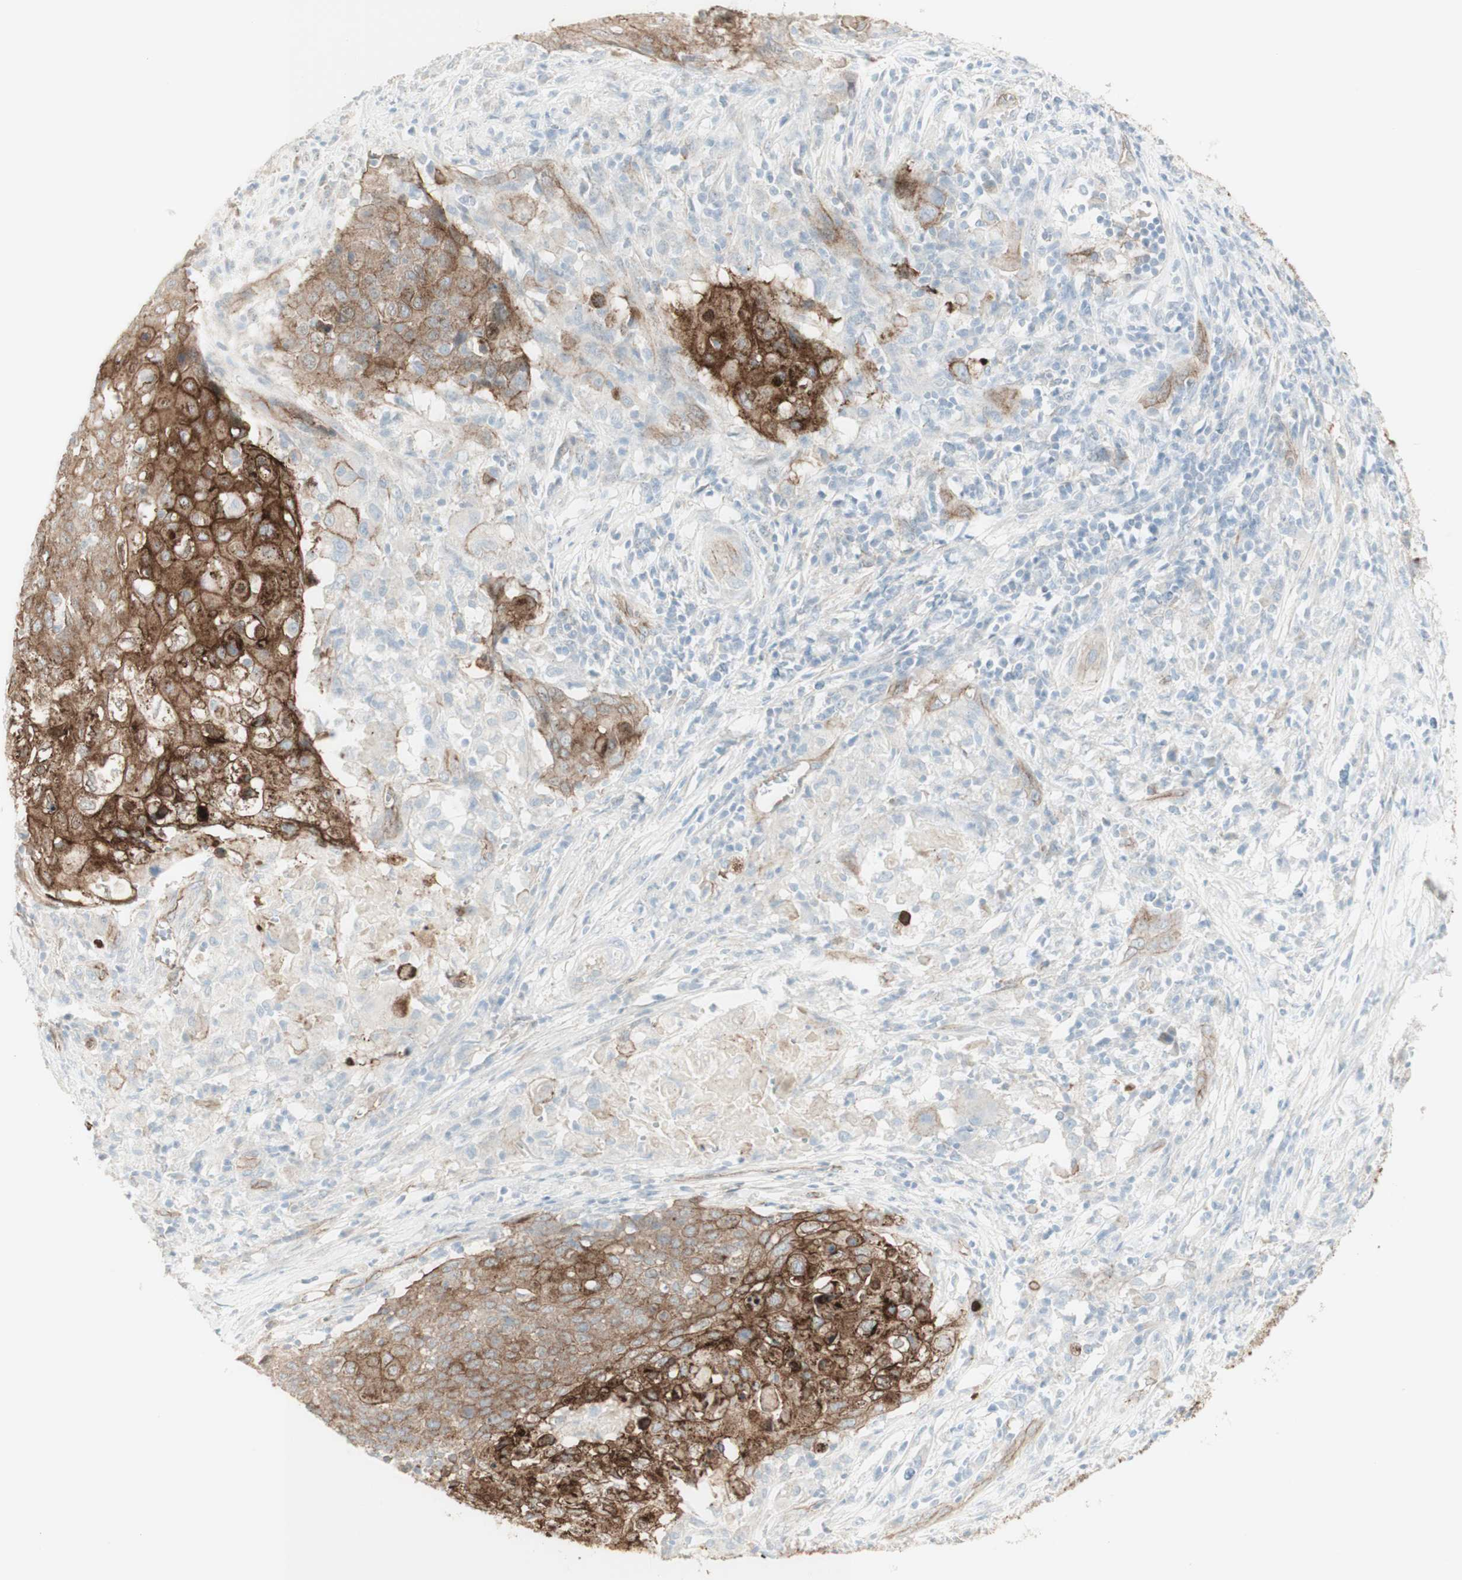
{"staining": {"intensity": "strong", "quantity": "25%-75%", "location": "cytoplasmic/membranous"}, "tissue": "cervical cancer", "cell_type": "Tumor cells", "image_type": "cancer", "snomed": [{"axis": "morphology", "description": "Squamous cell carcinoma, NOS"}, {"axis": "topography", "description": "Cervix"}], "caption": "Brown immunohistochemical staining in cervical cancer exhibits strong cytoplasmic/membranous positivity in about 25%-75% of tumor cells.", "gene": "MYO6", "patient": {"sex": "female", "age": 39}}